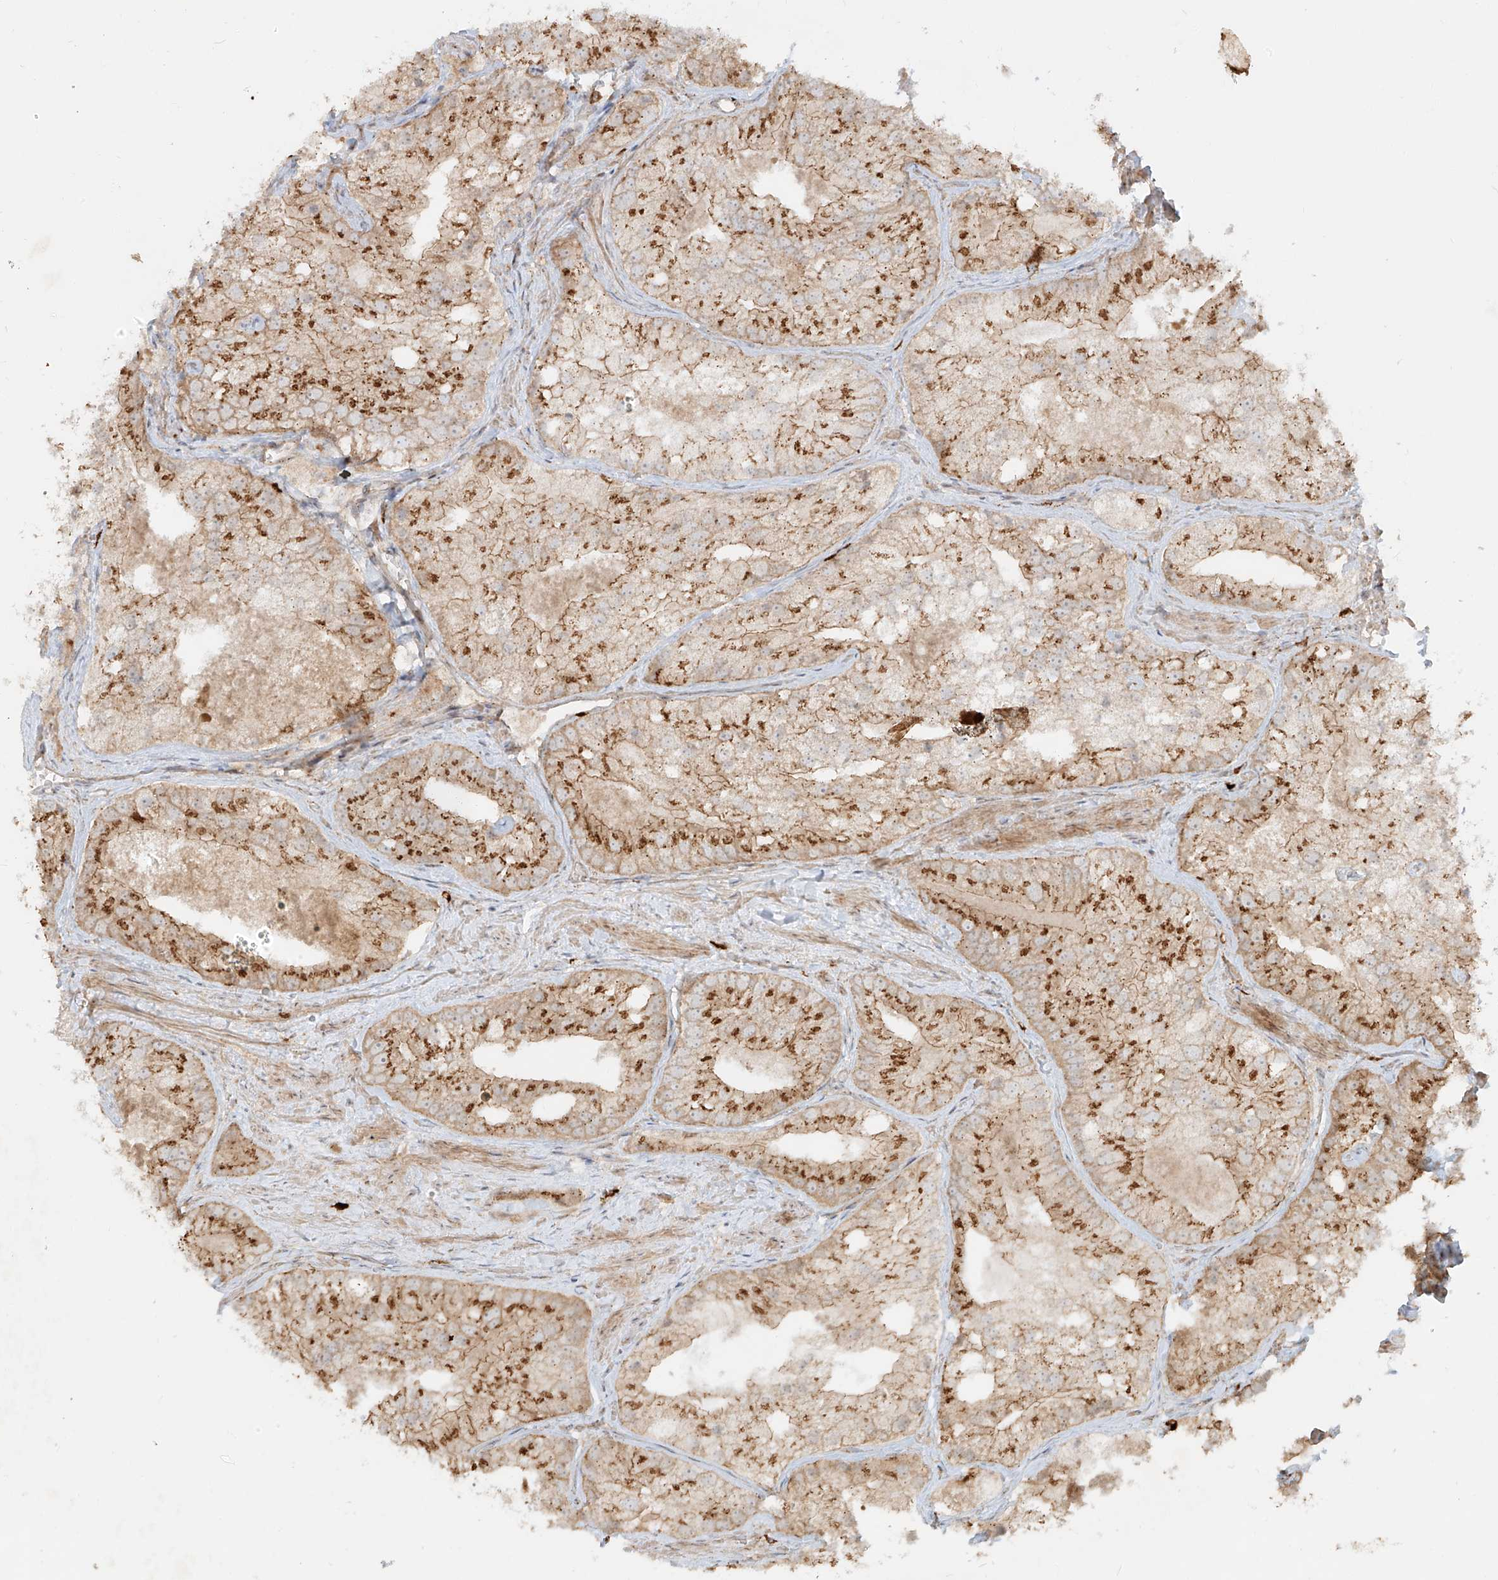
{"staining": {"intensity": "moderate", "quantity": ">75%", "location": "cytoplasmic/membranous"}, "tissue": "prostate cancer", "cell_type": "Tumor cells", "image_type": "cancer", "snomed": [{"axis": "morphology", "description": "Adenocarcinoma, Low grade"}, {"axis": "topography", "description": "Prostate"}], "caption": "Protein expression analysis of human prostate cancer (adenocarcinoma (low-grade)) reveals moderate cytoplasmic/membranous positivity in approximately >75% of tumor cells.", "gene": "ZNF287", "patient": {"sex": "male", "age": 69}}